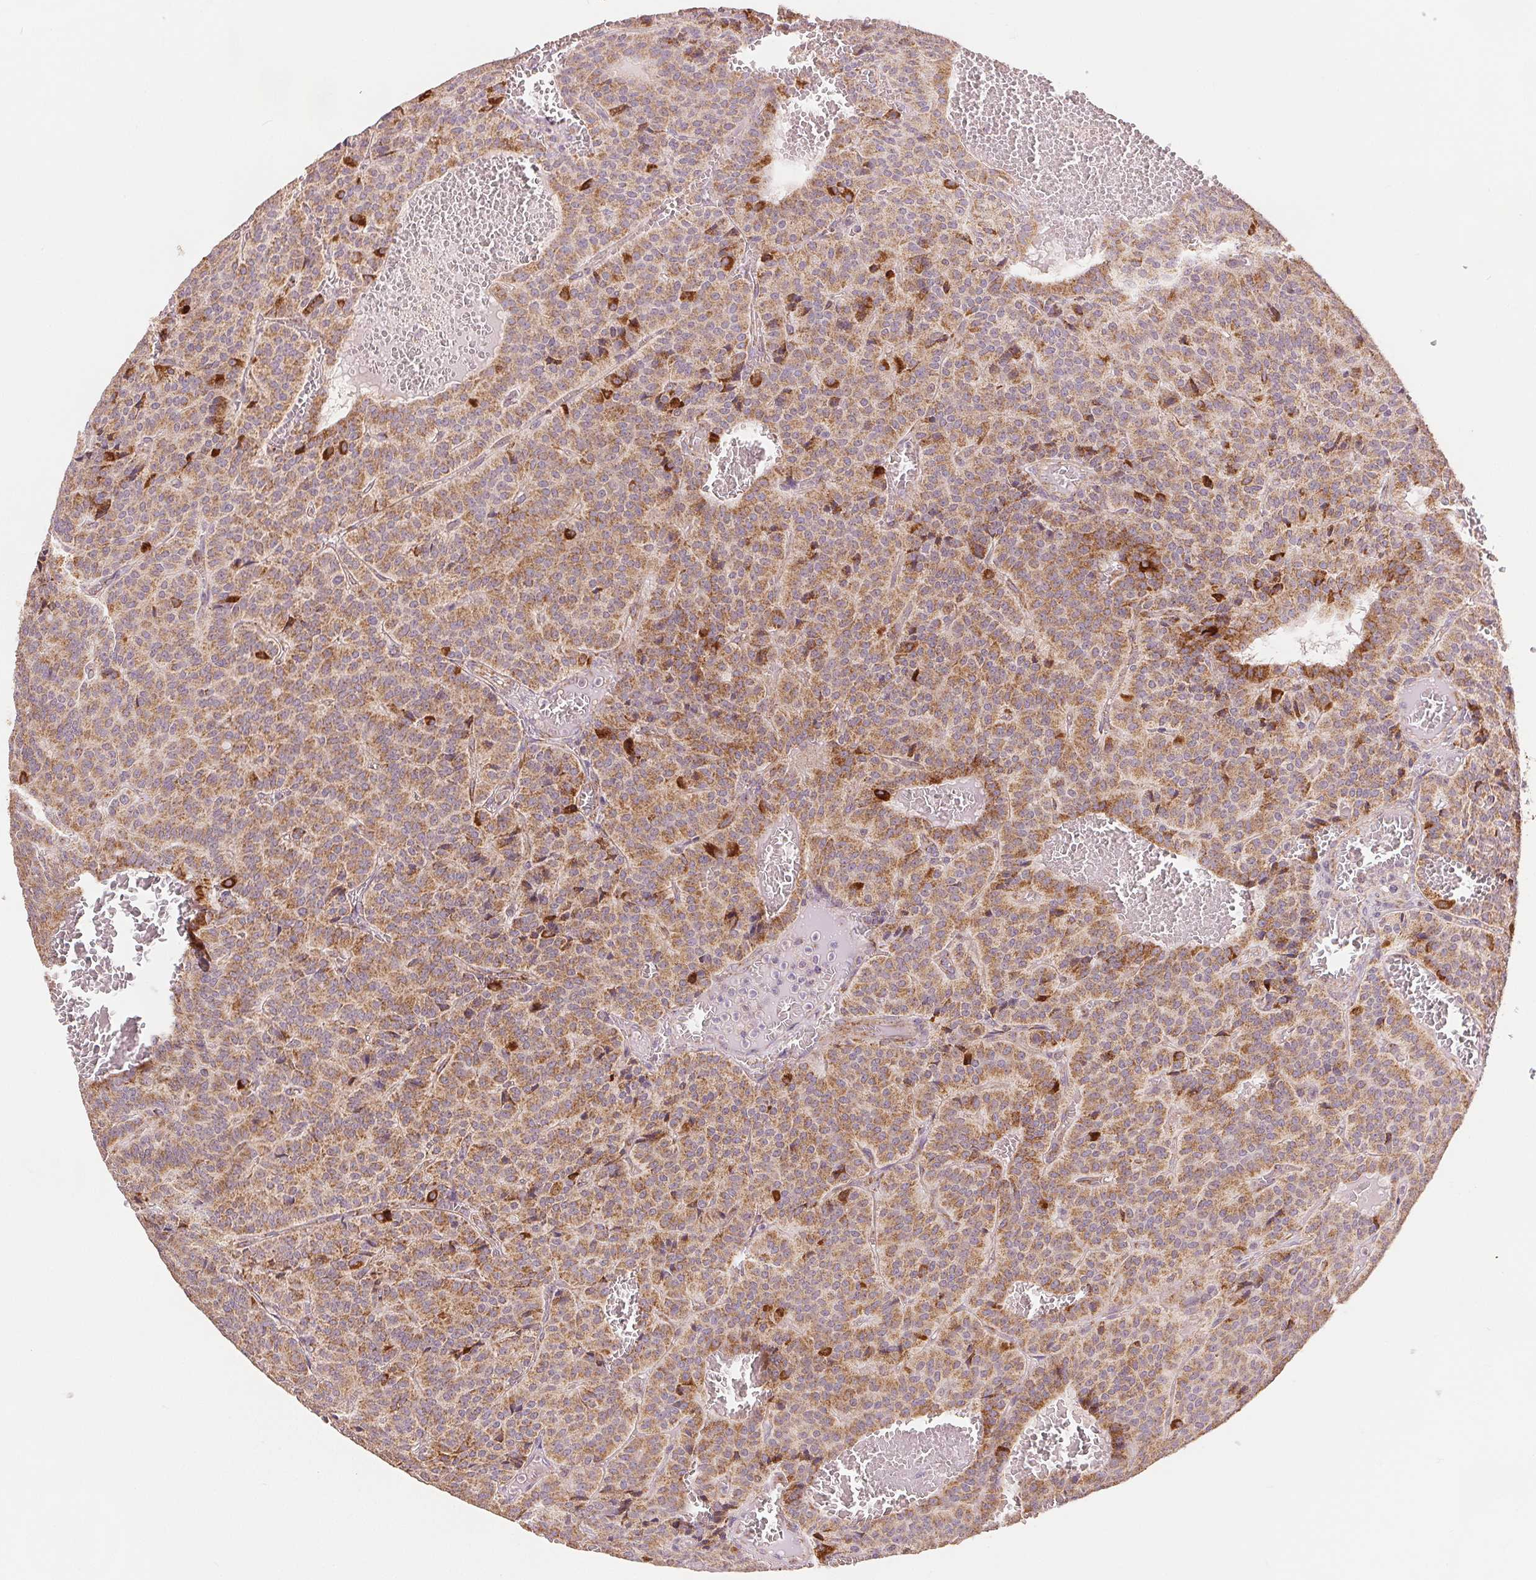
{"staining": {"intensity": "moderate", "quantity": ">75%", "location": "cytoplasmic/membranous"}, "tissue": "carcinoid", "cell_type": "Tumor cells", "image_type": "cancer", "snomed": [{"axis": "morphology", "description": "Carcinoid, malignant, NOS"}, {"axis": "topography", "description": "Lung"}], "caption": "Carcinoid tissue shows moderate cytoplasmic/membranous staining in about >75% of tumor cells, visualized by immunohistochemistry.", "gene": "SDHB", "patient": {"sex": "male", "age": 70}}